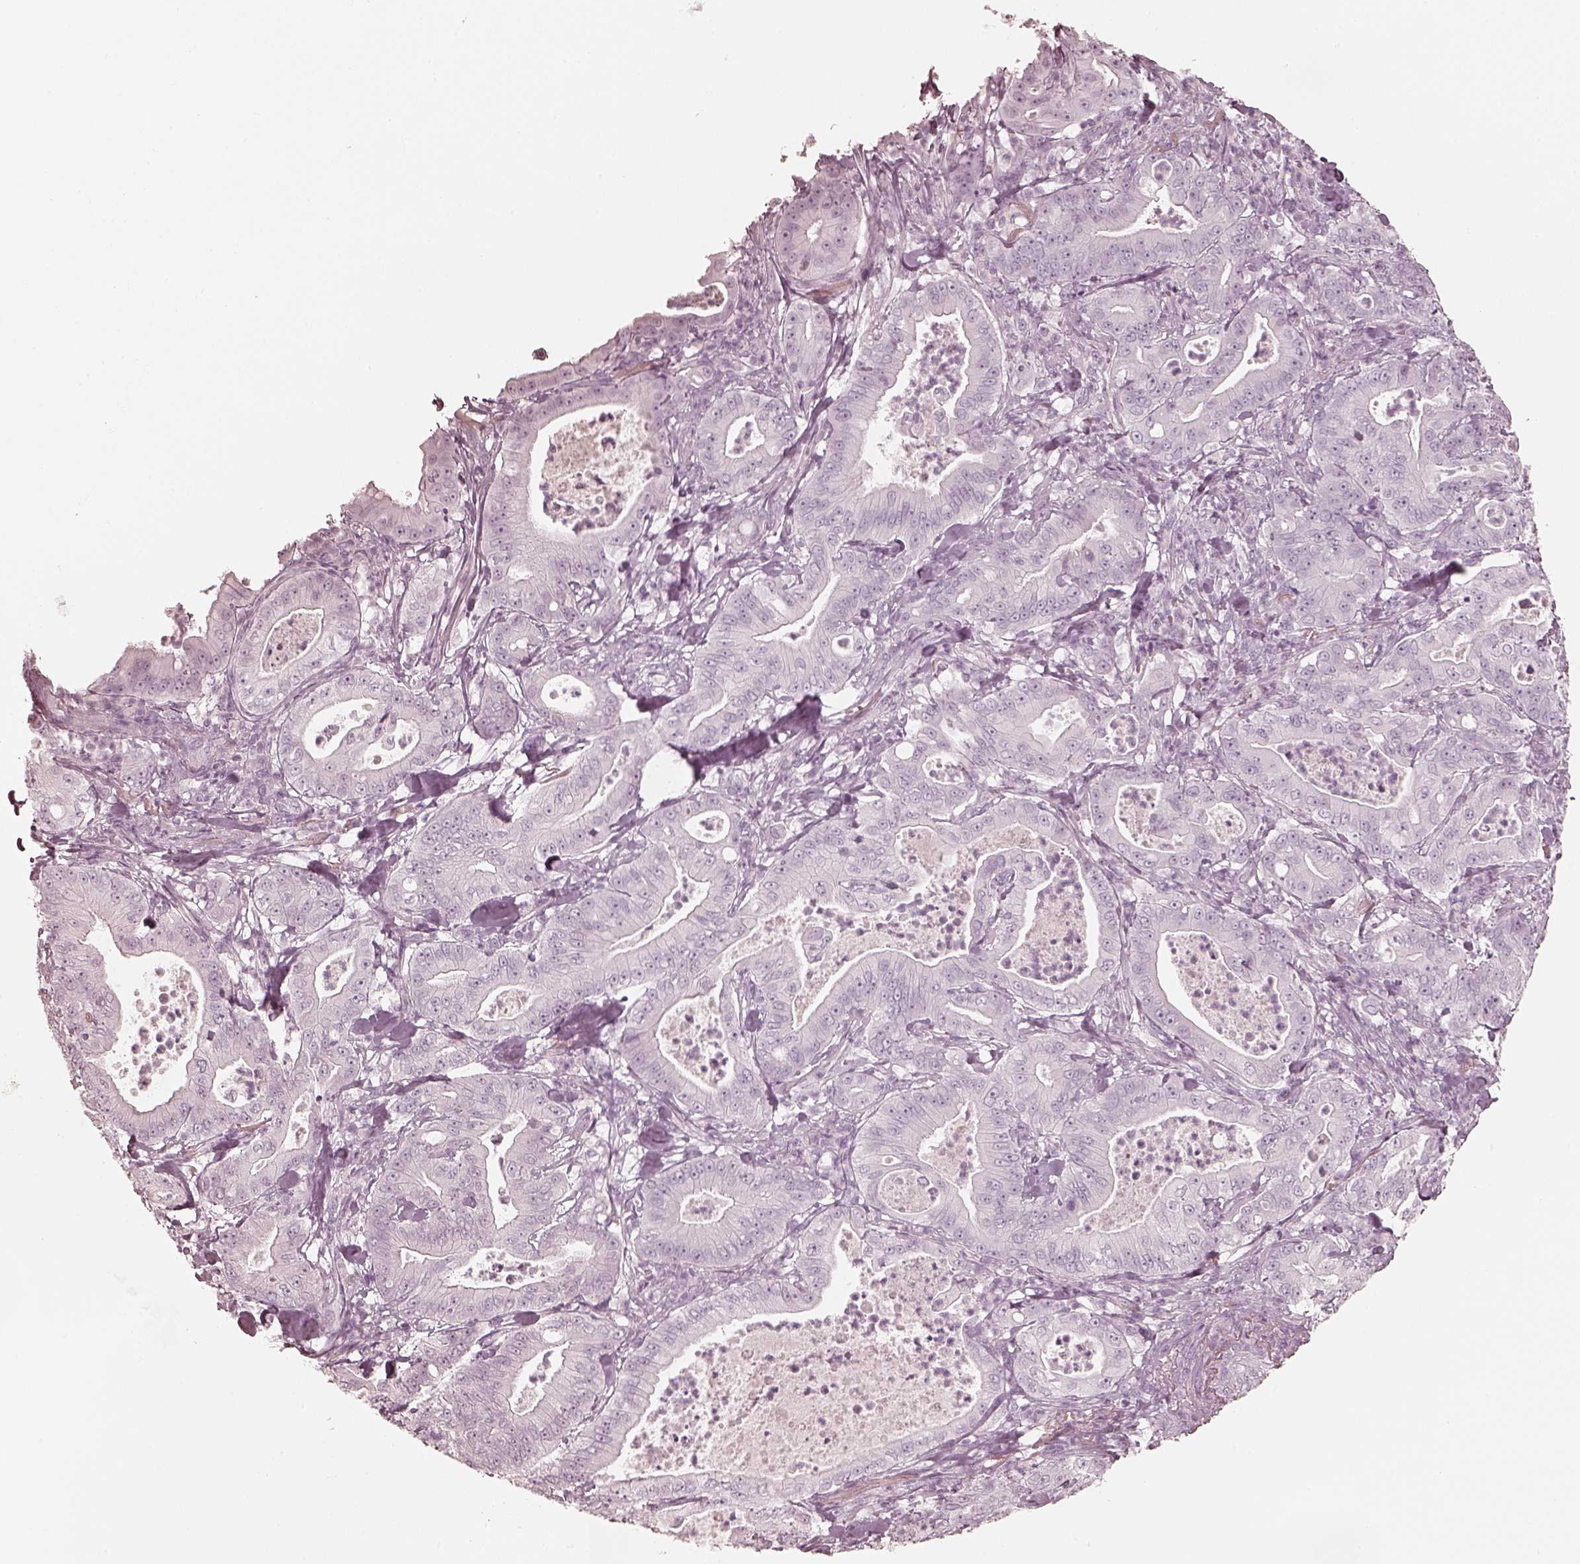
{"staining": {"intensity": "negative", "quantity": "none", "location": "none"}, "tissue": "pancreatic cancer", "cell_type": "Tumor cells", "image_type": "cancer", "snomed": [{"axis": "morphology", "description": "Adenocarcinoma, NOS"}, {"axis": "topography", "description": "Pancreas"}], "caption": "Tumor cells show no significant protein expression in pancreatic cancer (adenocarcinoma). The staining is performed using DAB brown chromogen with nuclei counter-stained in using hematoxylin.", "gene": "KRT82", "patient": {"sex": "male", "age": 71}}